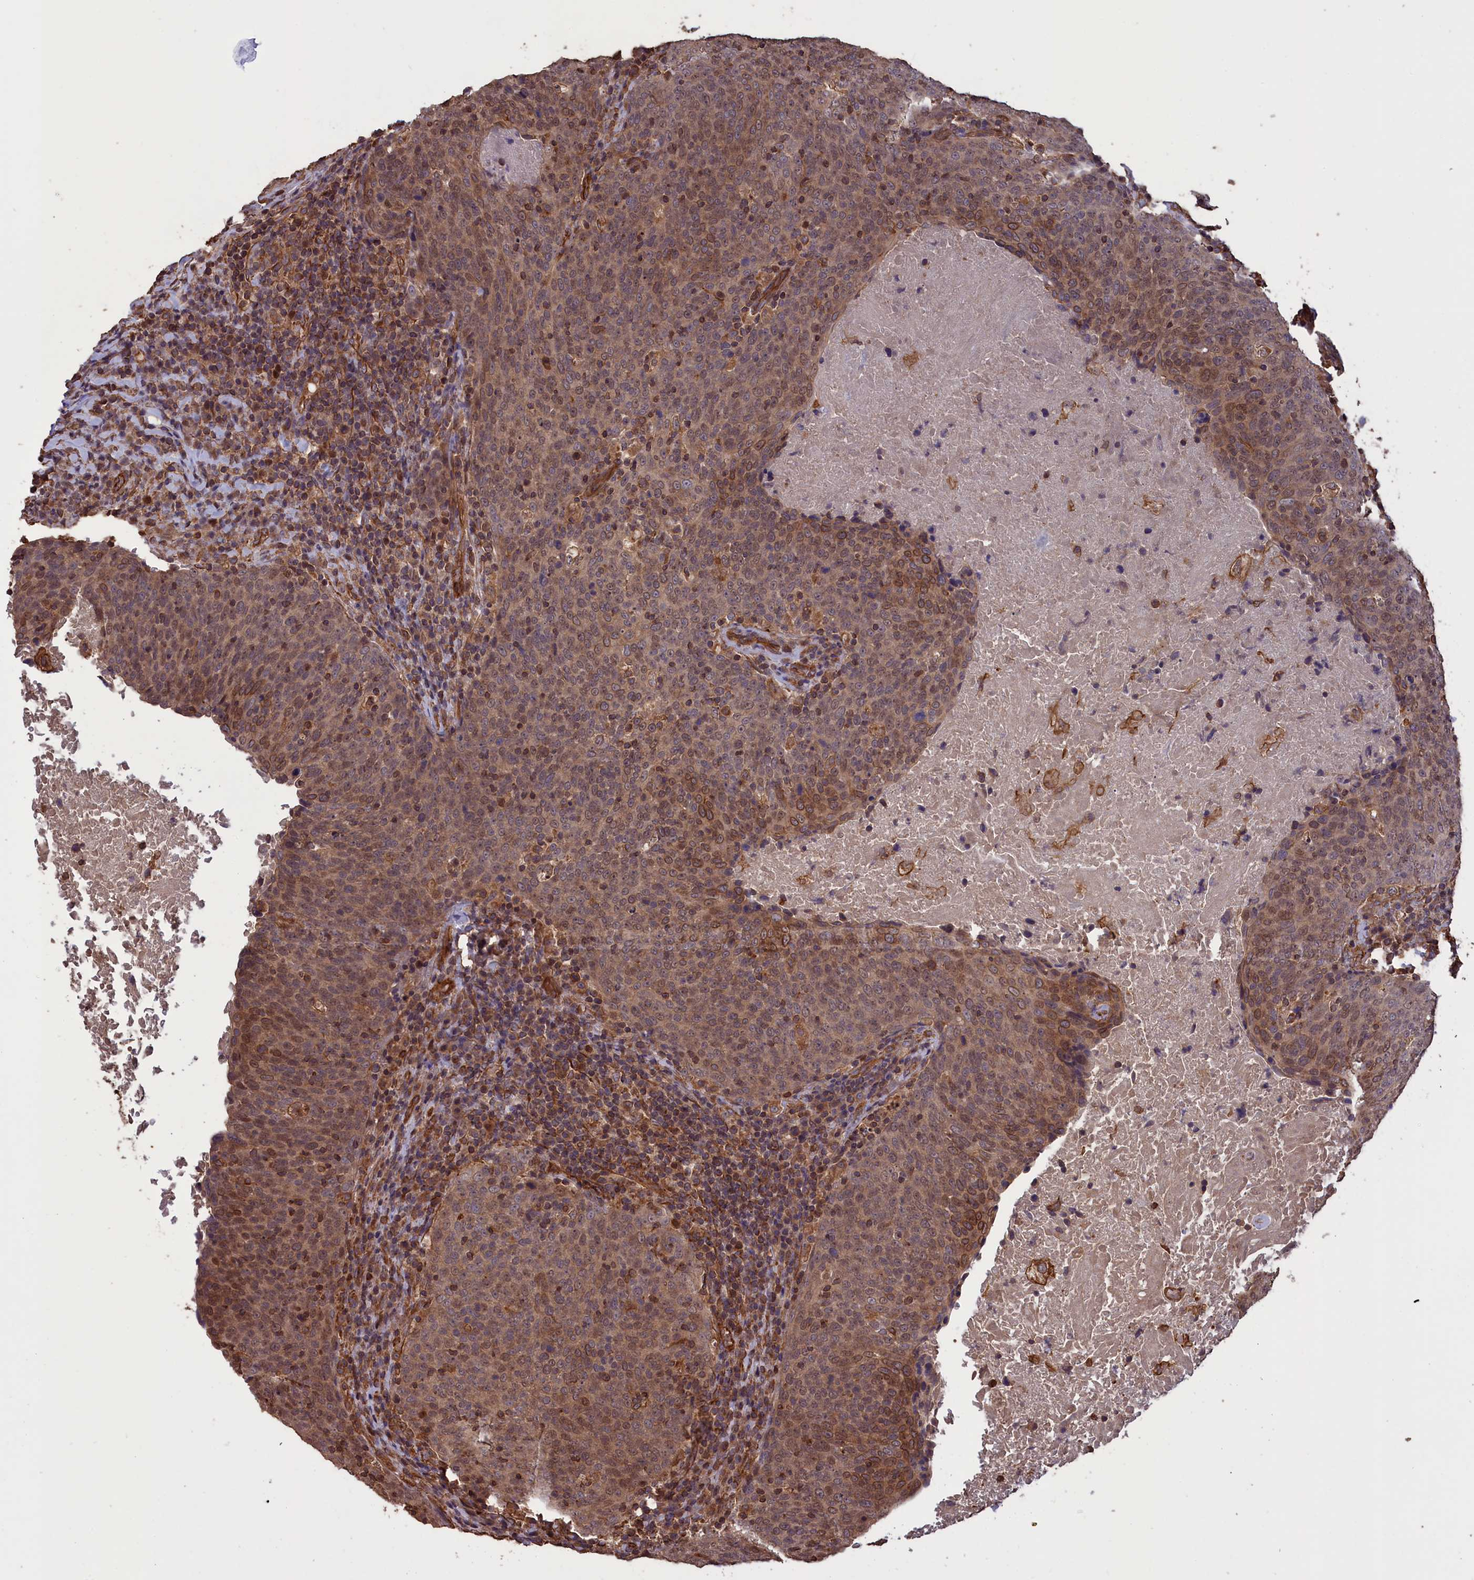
{"staining": {"intensity": "moderate", "quantity": "<25%", "location": "cytoplasmic/membranous,nuclear"}, "tissue": "head and neck cancer", "cell_type": "Tumor cells", "image_type": "cancer", "snomed": [{"axis": "morphology", "description": "Squamous cell carcinoma, NOS"}, {"axis": "morphology", "description": "Squamous cell carcinoma, metastatic, NOS"}, {"axis": "topography", "description": "Lymph node"}, {"axis": "topography", "description": "Head-Neck"}], "caption": "The immunohistochemical stain highlights moderate cytoplasmic/membranous and nuclear staining in tumor cells of metastatic squamous cell carcinoma (head and neck) tissue.", "gene": "DAPK3", "patient": {"sex": "male", "age": 62}}